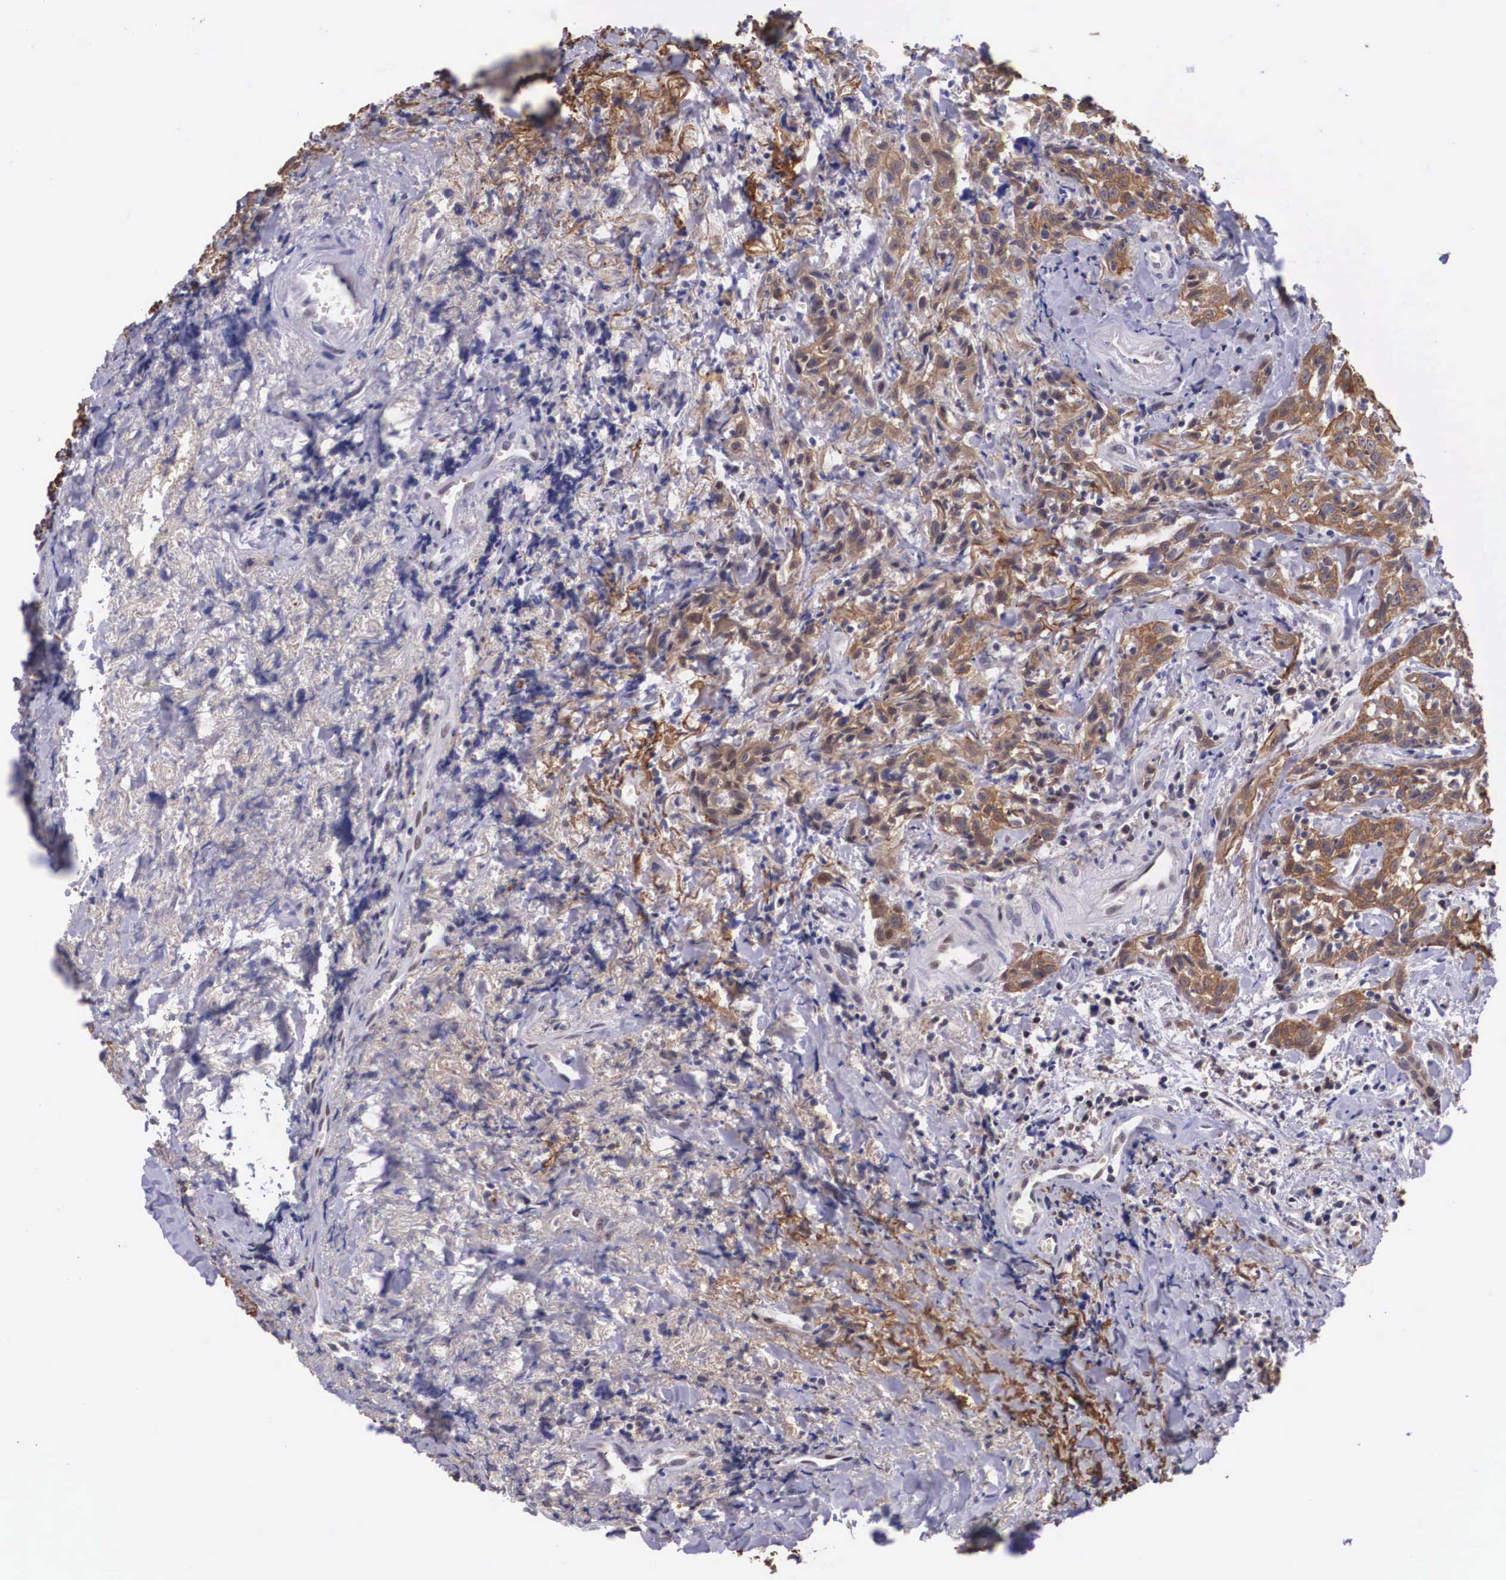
{"staining": {"intensity": "moderate", "quantity": ">75%", "location": "cytoplasmic/membranous"}, "tissue": "head and neck cancer", "cell_type": "Tumor cells", "image_type": "cancer", "snomed": [{"axis": "morphology", "description": "Squamous cell carcinoma, NOS"}, {"axis": "topography", "description": "Oral tissue"}, {"axis": "topography", "description": "Head-Neck"}], "caption": "There is medium levels of moderate cytoplasmic/membranous staining in tumor cells of squamous cell carcinoma (head and neck), as demonstrated by immunohistochemical staining (brown color).", "gene": "SLC25A21", "patient": {"sex": "female", "age": 82}}